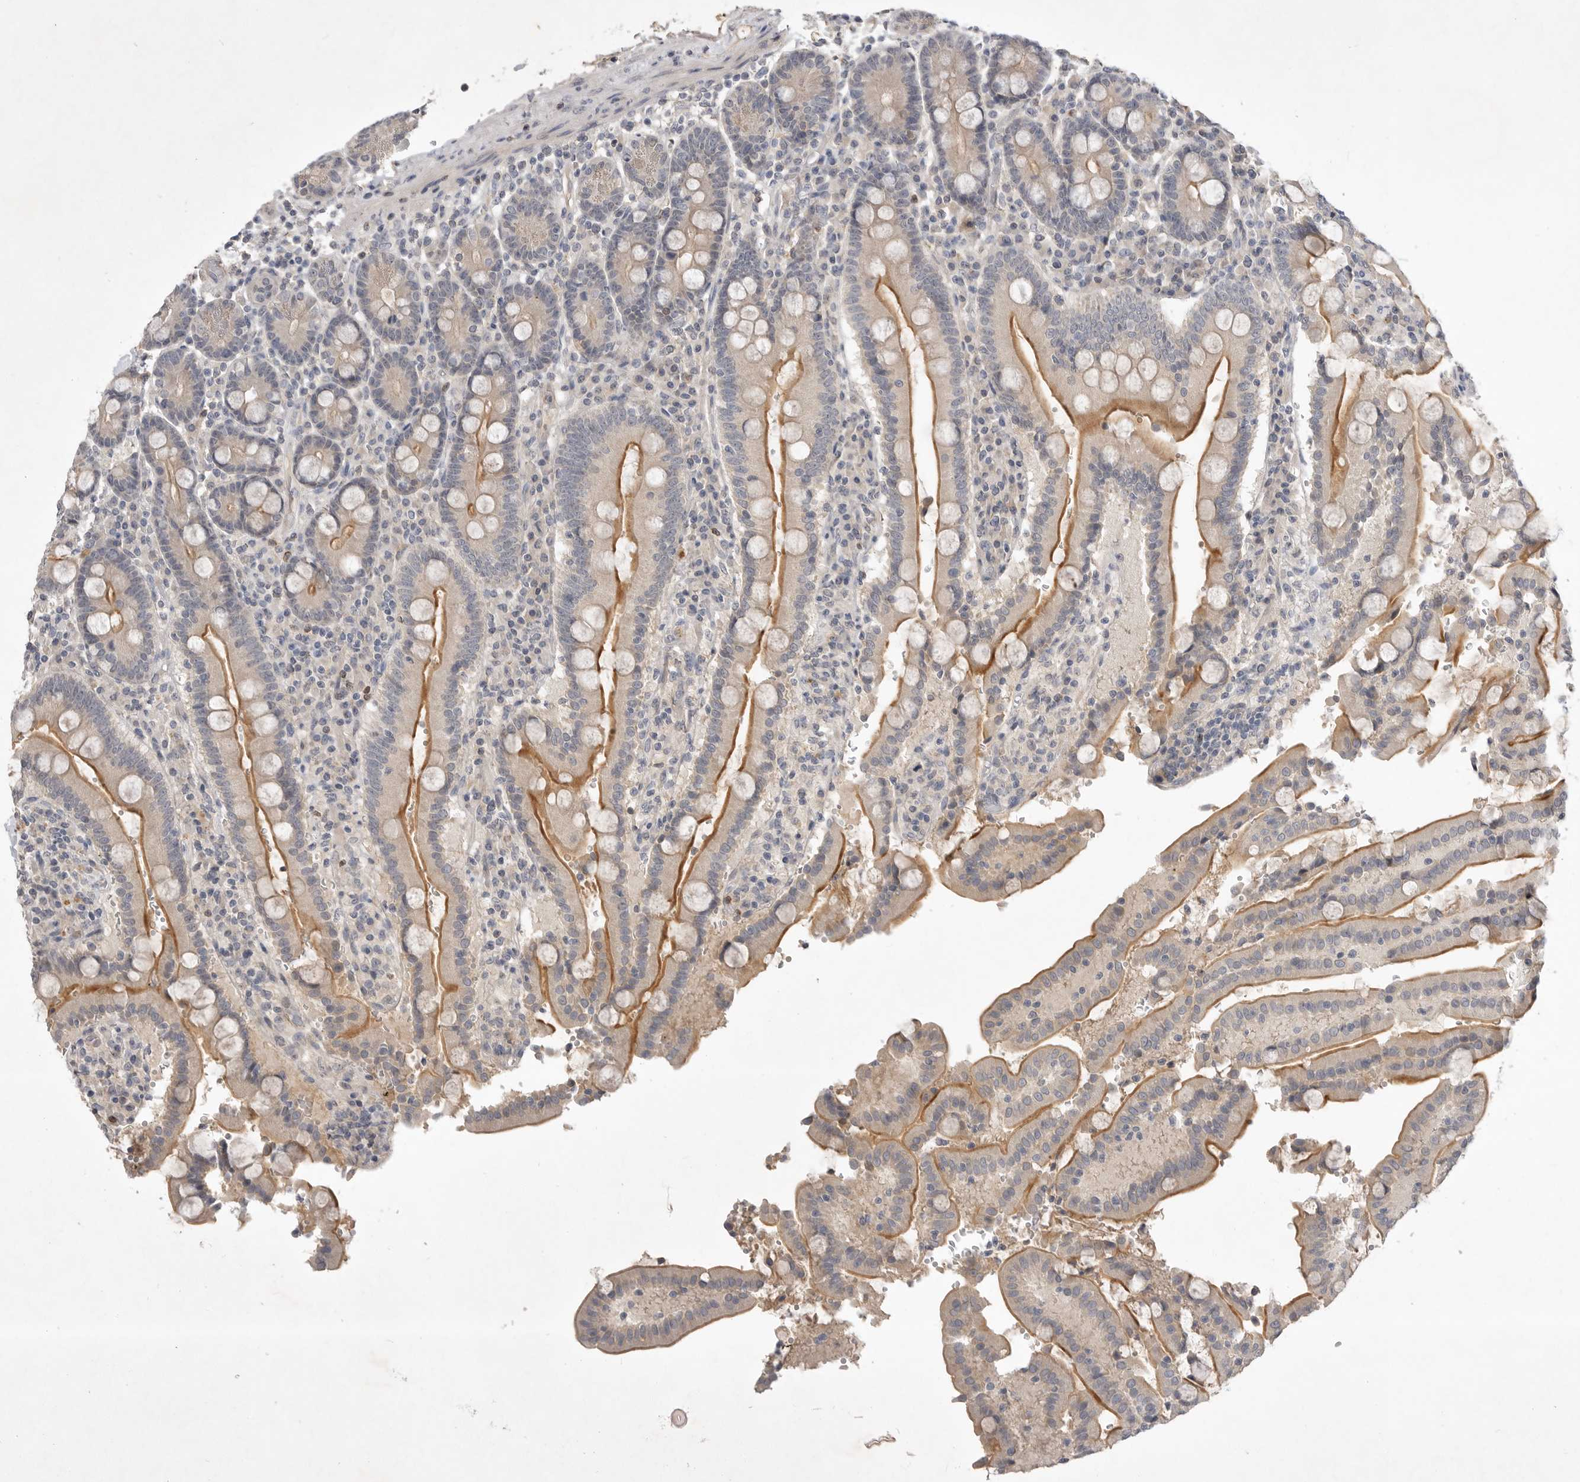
{"staining": {"intensity": "moderate", "quantity": "25%-75%", "location": "cytoplasmic/membranous"}, "tissue": "duodenum", "cell_type": "Glandular cells", "image_type": "normal", "snomed": [{"axis": "morphology", "description": "Normal tissue, NOS"}, {"axis": "topography", "description": "Small intestine, NOS"}], "caption": "DAB (3,3'-diaminobenzidine) immunohistochemical staining of benign human duodenum shows moderate cytoplasmic/membranous protein expression in approximately 25%-75% of glandular cells.", "gene": "ITGAD", "patient": {"sex": "female", "age": 71}}